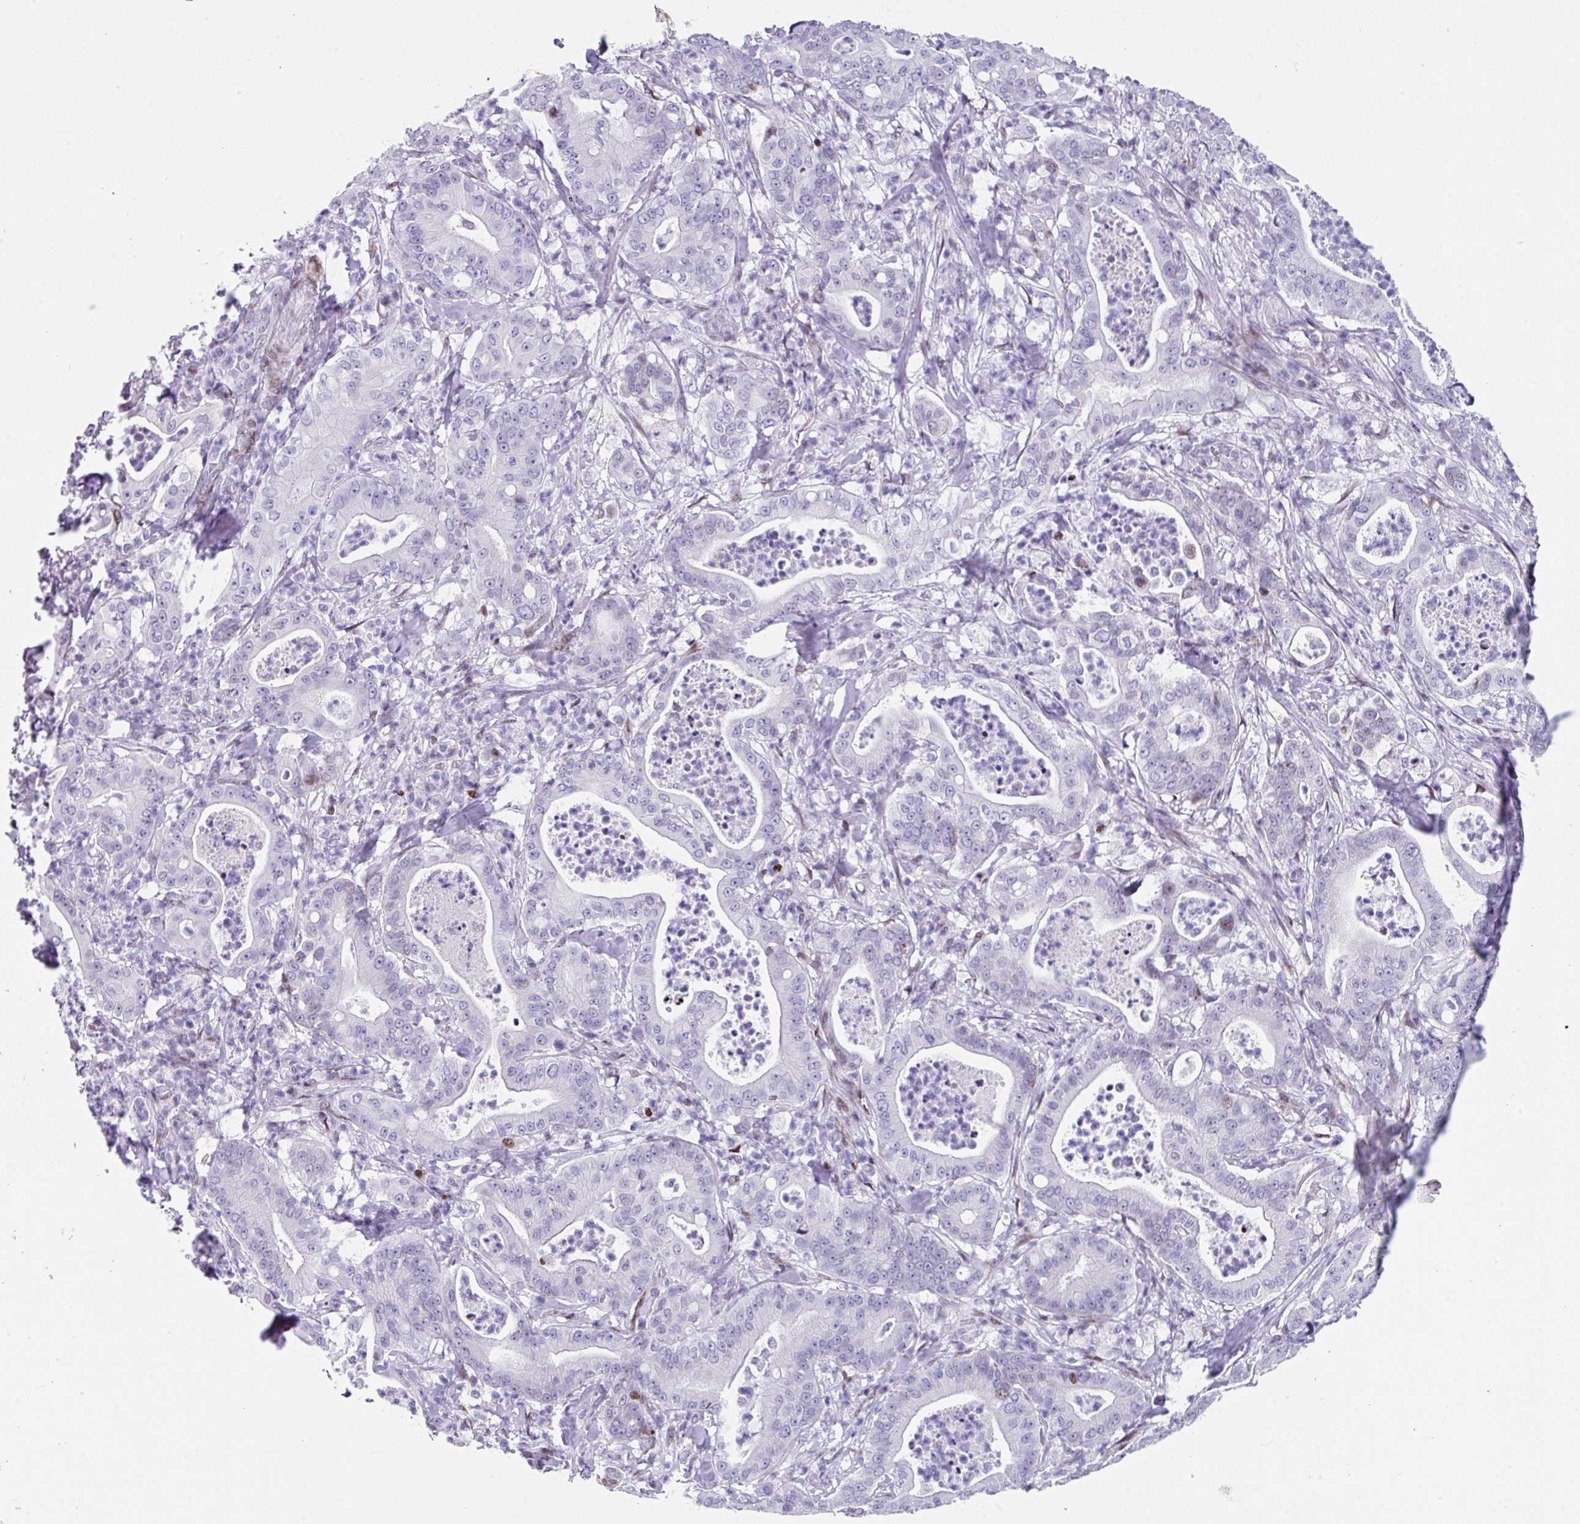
{"staining": {"intensity": "negative", "quantity": "none", "location": "none"}, "tissue": "pancreatic cancer", "cell_type": "Tumor cells", "image_type": "cancer", "snomed": [{"axis": "morphology", "description": "Adenocarcinoma, NOS"}, {"axis": "topography", "description": "Pancreas"}], "caption": "Pancreatic adenocarcinoma was stained to show a protein in brown. There is no significant staining in tumor cells. (DAB immunohistochemistry visualized using brightfield microscopy, high magnification).", "gene": "TCF3", "patient": {"sex": "male", "age": 71}}